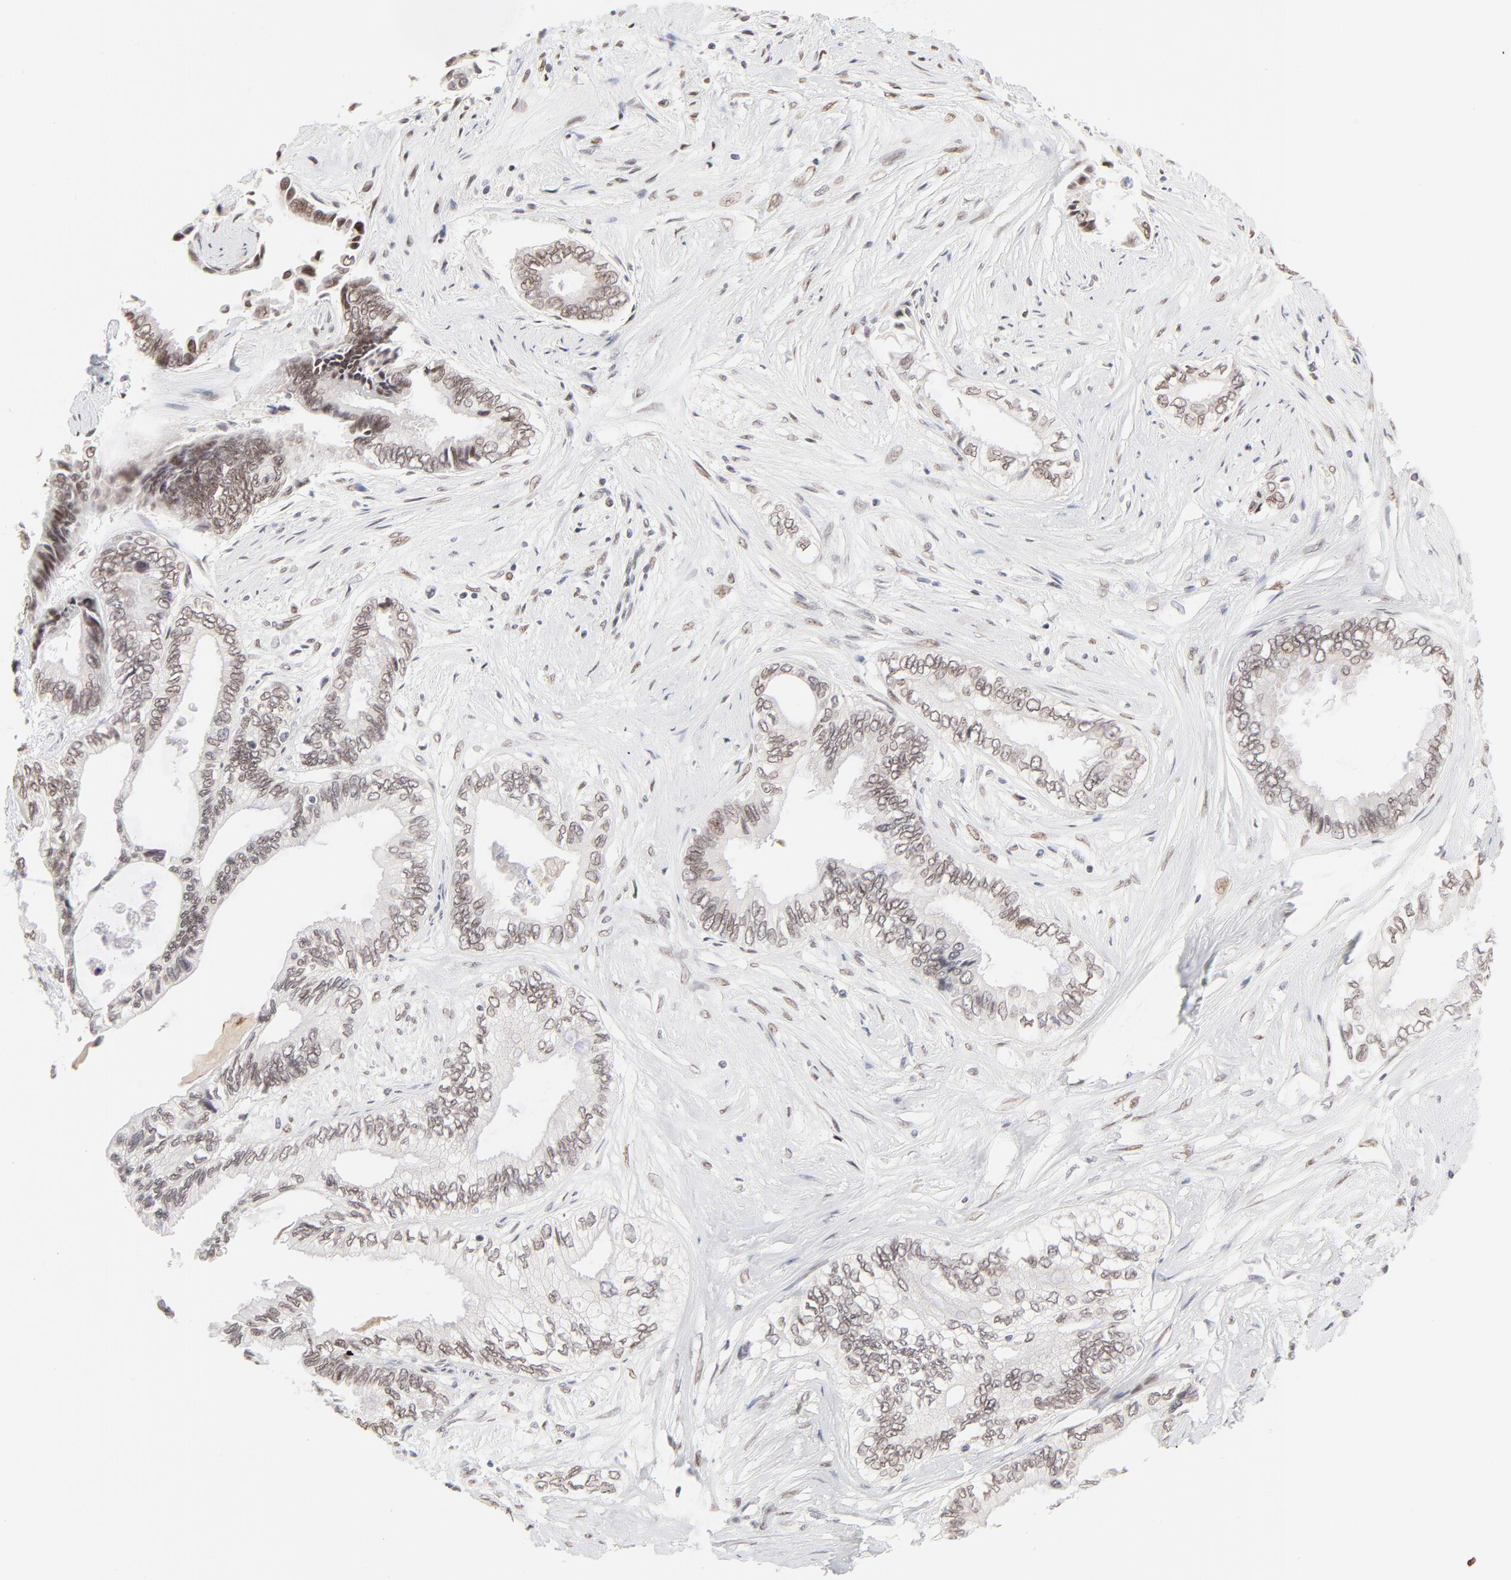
{"staining": {"intensity": "weak", "quantity": "<25%", "location": "nuclear"}, "tissue": "pancreatic cancer", "cell_type": "Tumor cells", "image_type": "cancer", "snomed": [{"axis": "morphology", "description": "Adenocarcinoma, NOS"}, {"axis": "topography", "description": "Pancreas"}], "caption": "Immunohistochemical staining of pancreatic adenocarcinoma exhibits no significant expression in tumor cells. The staining was performed using DAB to visualize the protein expression in brown, while the nuclei were stained in blue with hematoxylin (Magnification: 20x).", "gene": "PBX3", "patient": {"sex": "female", "age": 66}}